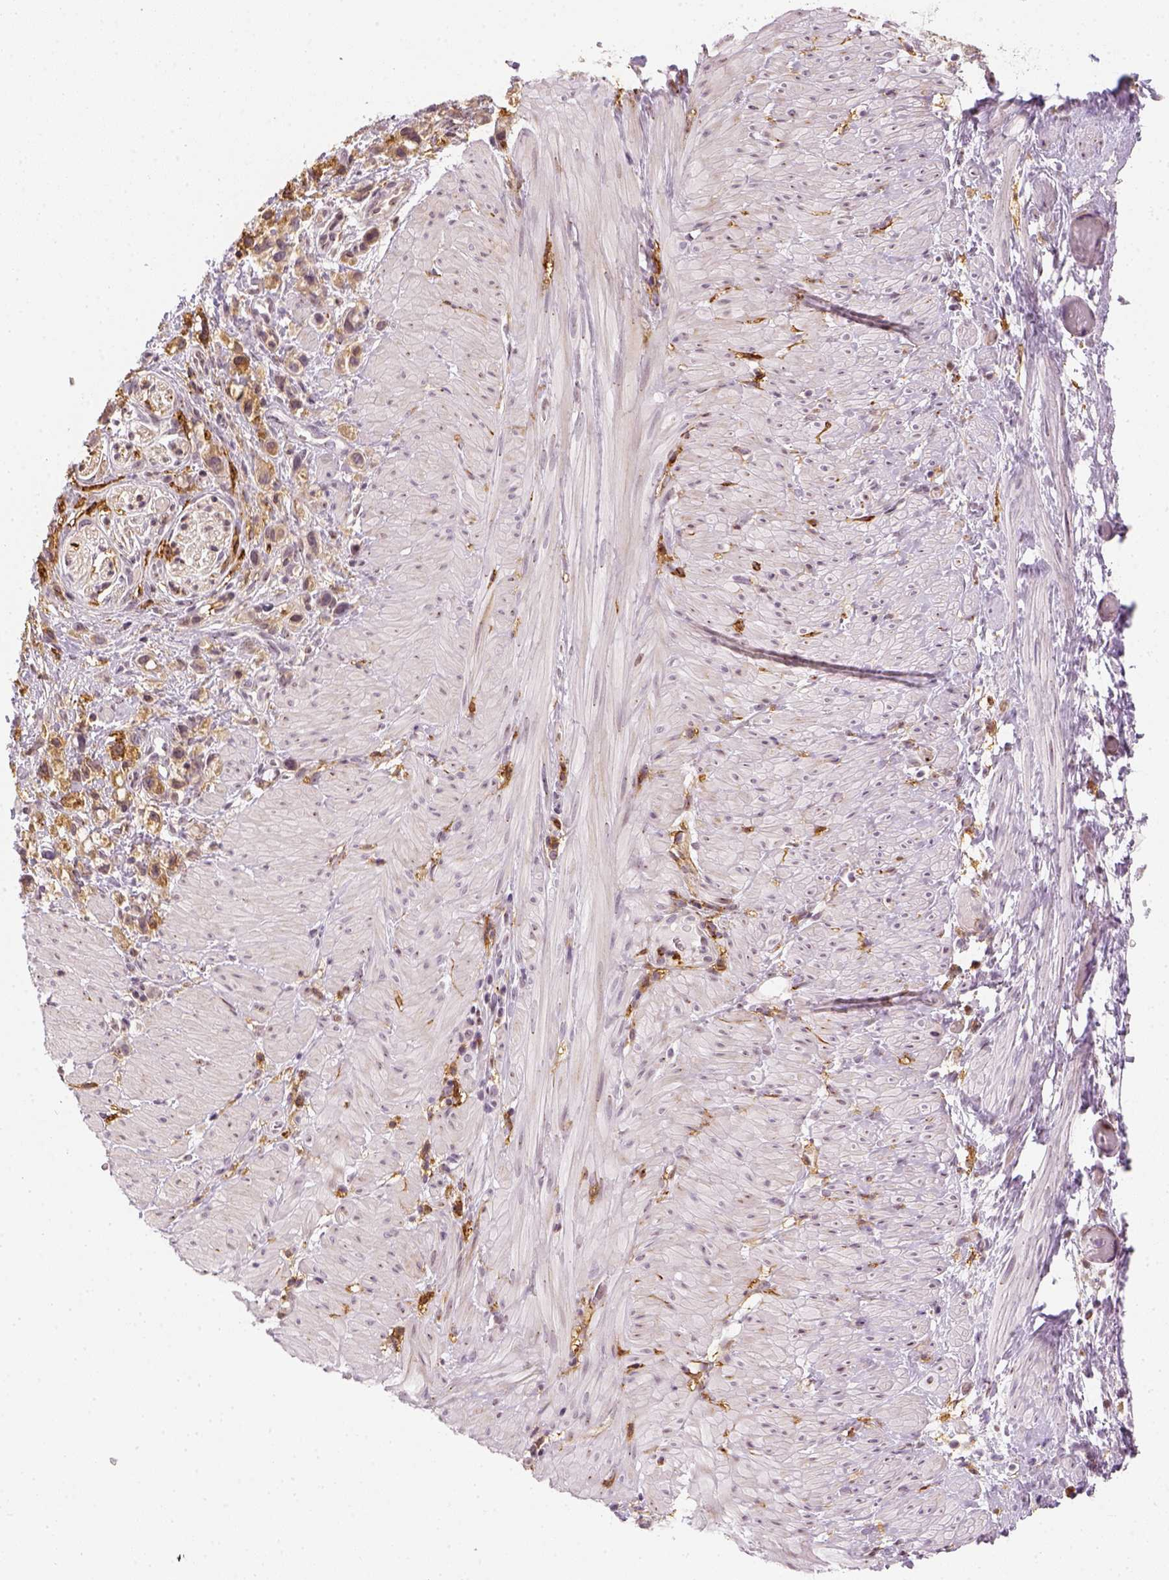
{"staining": {"intensity": "negative", "quantity": "none", "location": "none"}, "tissue": "stomach cancer", "cell_type": "Tumor cells", "image_type": "cancer", "snomed": [{"axis": "morphology", "description": "Adenocarcinoma, NOS"}, {"axis": "topography", "description": "Stomach"}], "caption": "A histopathology image of human stomach cancer is negative for staining in tumor cells.", "gene": "CD14", "patient": {"sex": "female", "age": 59}}